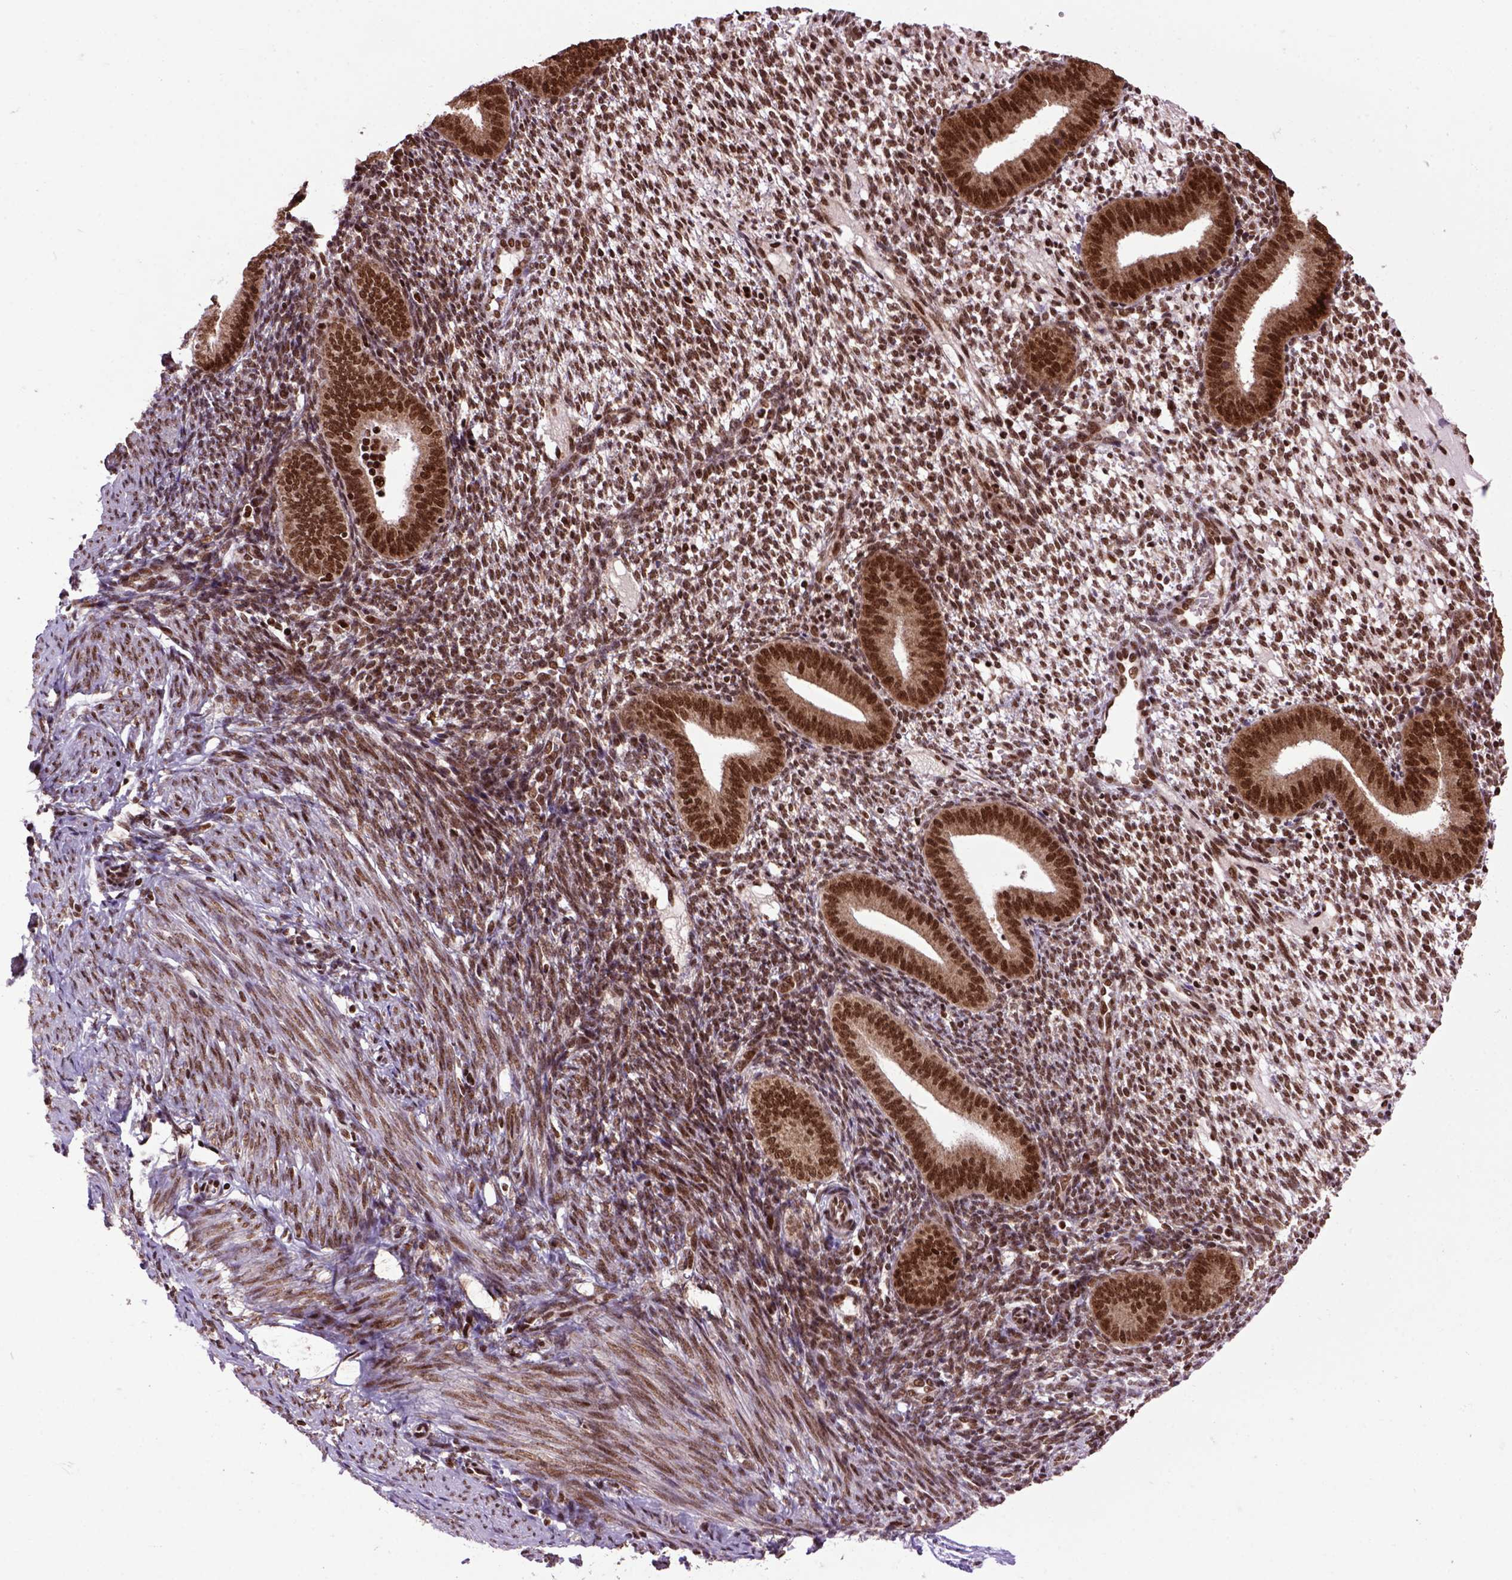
{"staining": {"intensity": "moderate", "quantity": ">75%", "location": "nuclear"}, "tissue": "endometrium", "cell_type": "Cells in endometrial stroma", "image_type": "normal", "snomed": [{"axis": "morphology", "description": "Normal tissue, NOS"}, {"axis": "topography", "description": "Endometrium"}], "caption": "Human endometrium stained with a brown dye displays moderate nuclear positive positivity in about >75% of cells in endometrial stroma.", "gene": "CELF1", "patient": {"sex": "female", "age": 40}}